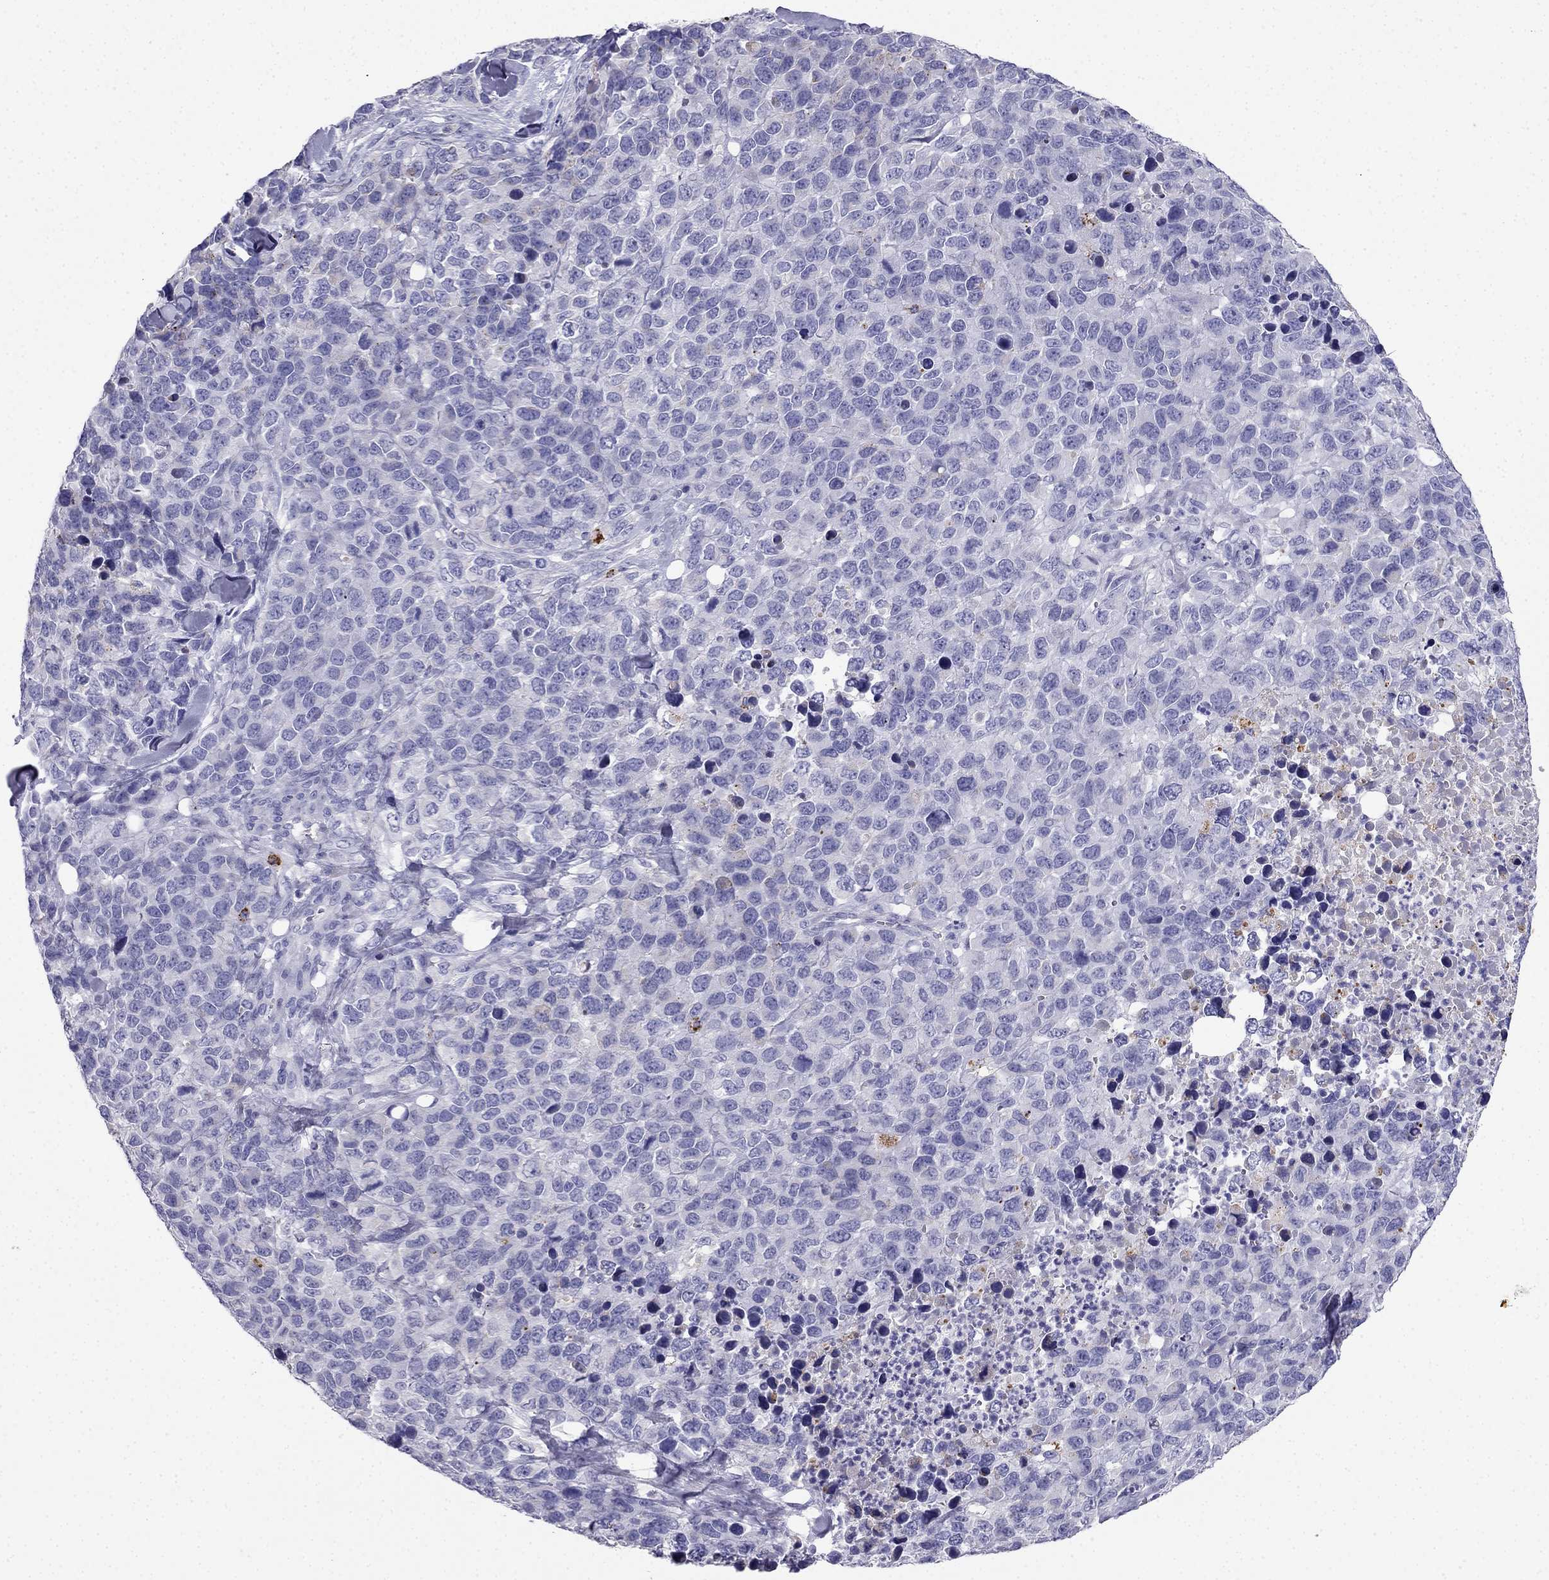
{"staining": {"intensity": "negative", "quantity": "none", "location": "none"}, "tissue": "melanoma", "cell_type": "Tumor cells", "image_type": "cancer", "snomed": [{"axis": "morphology", "description": "Malignant melanoma, Metastatic site"}, {"axis": "topography", "description": "Skin"}], "caption": "A micrograph of malignant melanoma (metastatic site) stained for a protein shows no brown staining in tumor cells.", "gene": "PTH", "patient": {"sex": "male", "age": 84}}